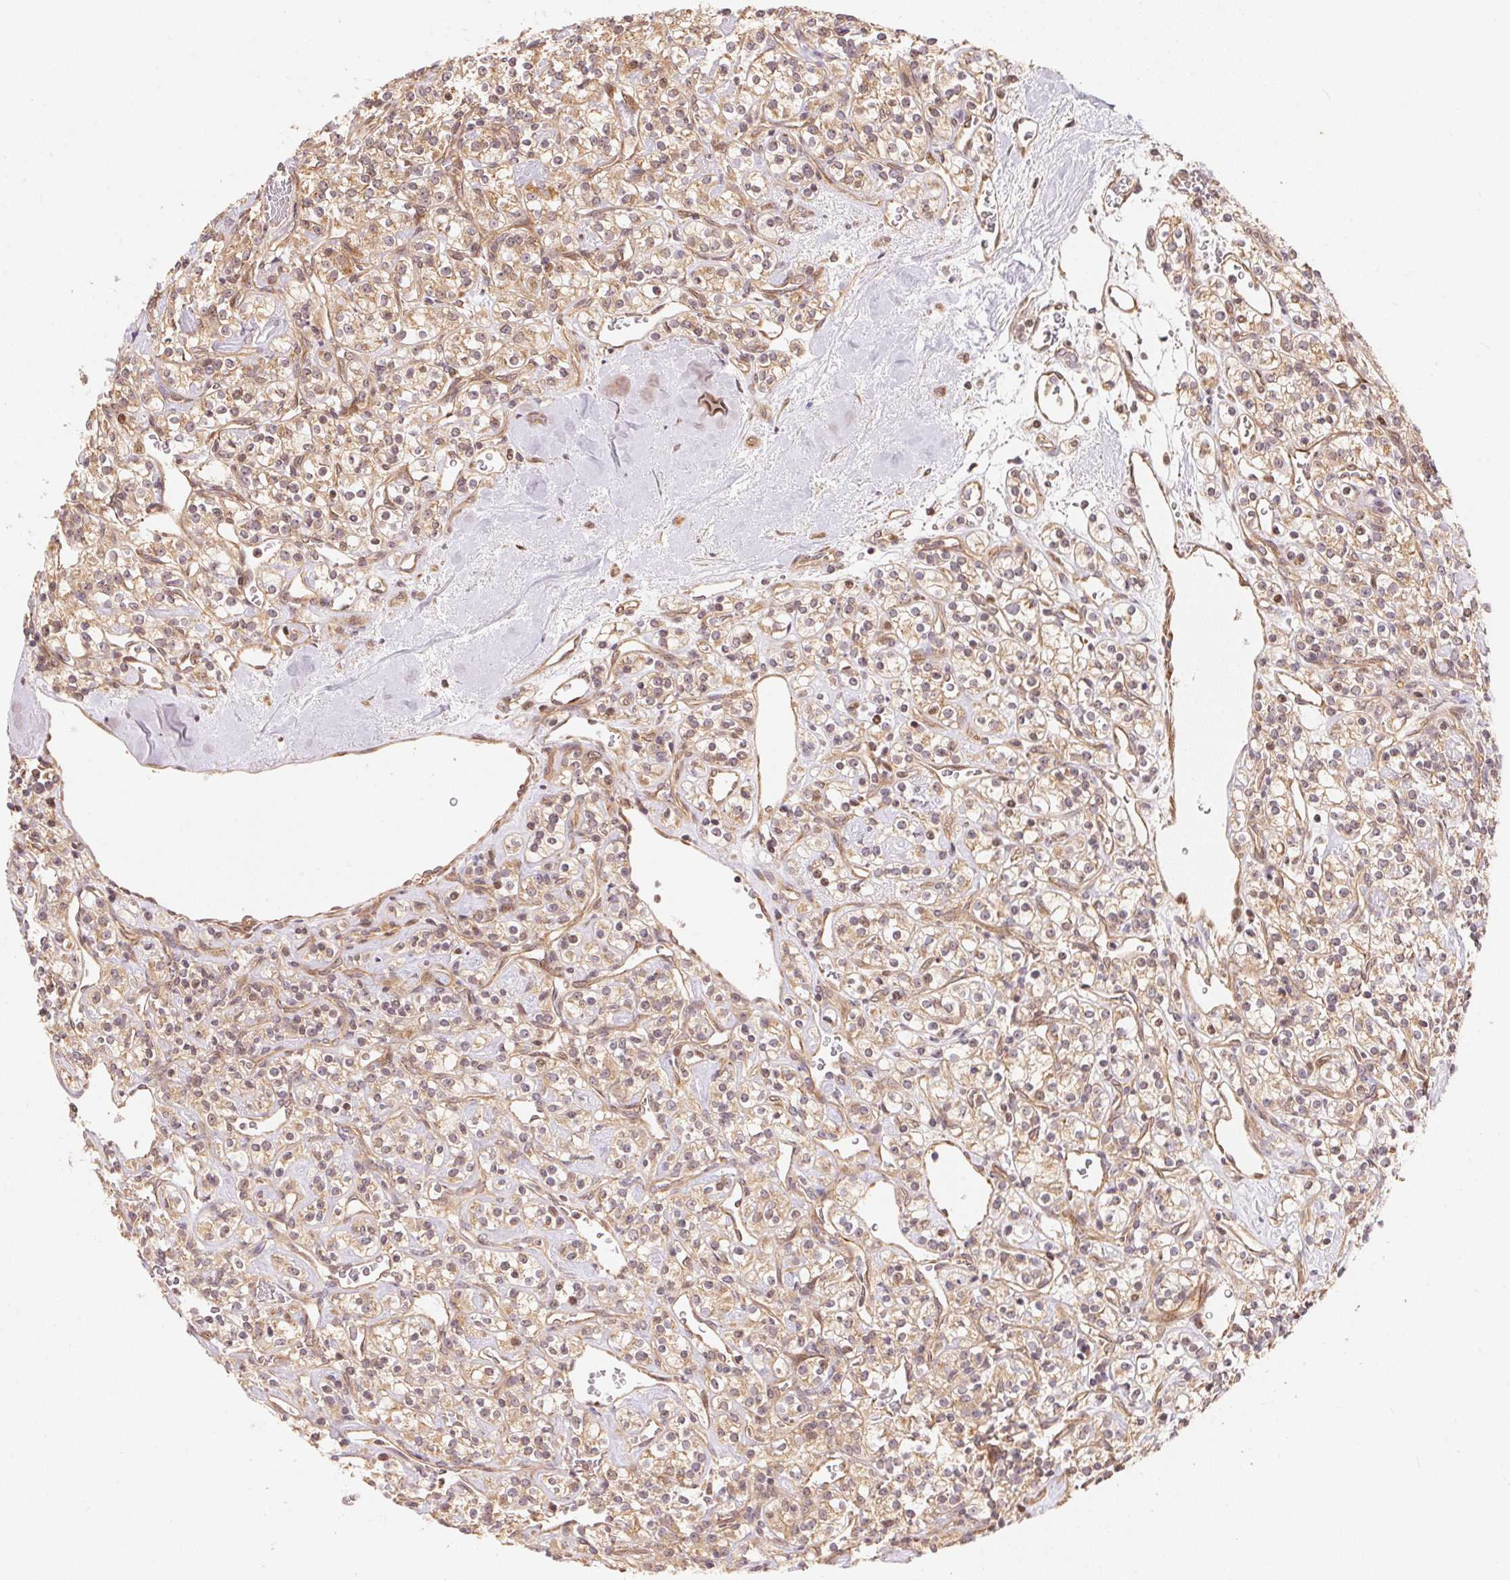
{"staining": {"intensity": "weak", "quantity": "25%-75%", "location": "cytoplasmic/membranous"}, "tissue": "renal cancer", "cell_type": "Tumor cells", "image_type": "cancer", "snomed": [{"axis": "morphology", "description": "Adenocarcinoma, NOS"}, {"axis": "topography", "description": "Kidney"}], "caption": "Immunohistochemical staining of renal cancer (adenocarcinoma) displays low levels of weak cytoplasmic/membranous protein staining in approximately 25%-75% of tumor cells.", "gene": "TNIP2", "patient": {"sex": "male", "age": 77}}